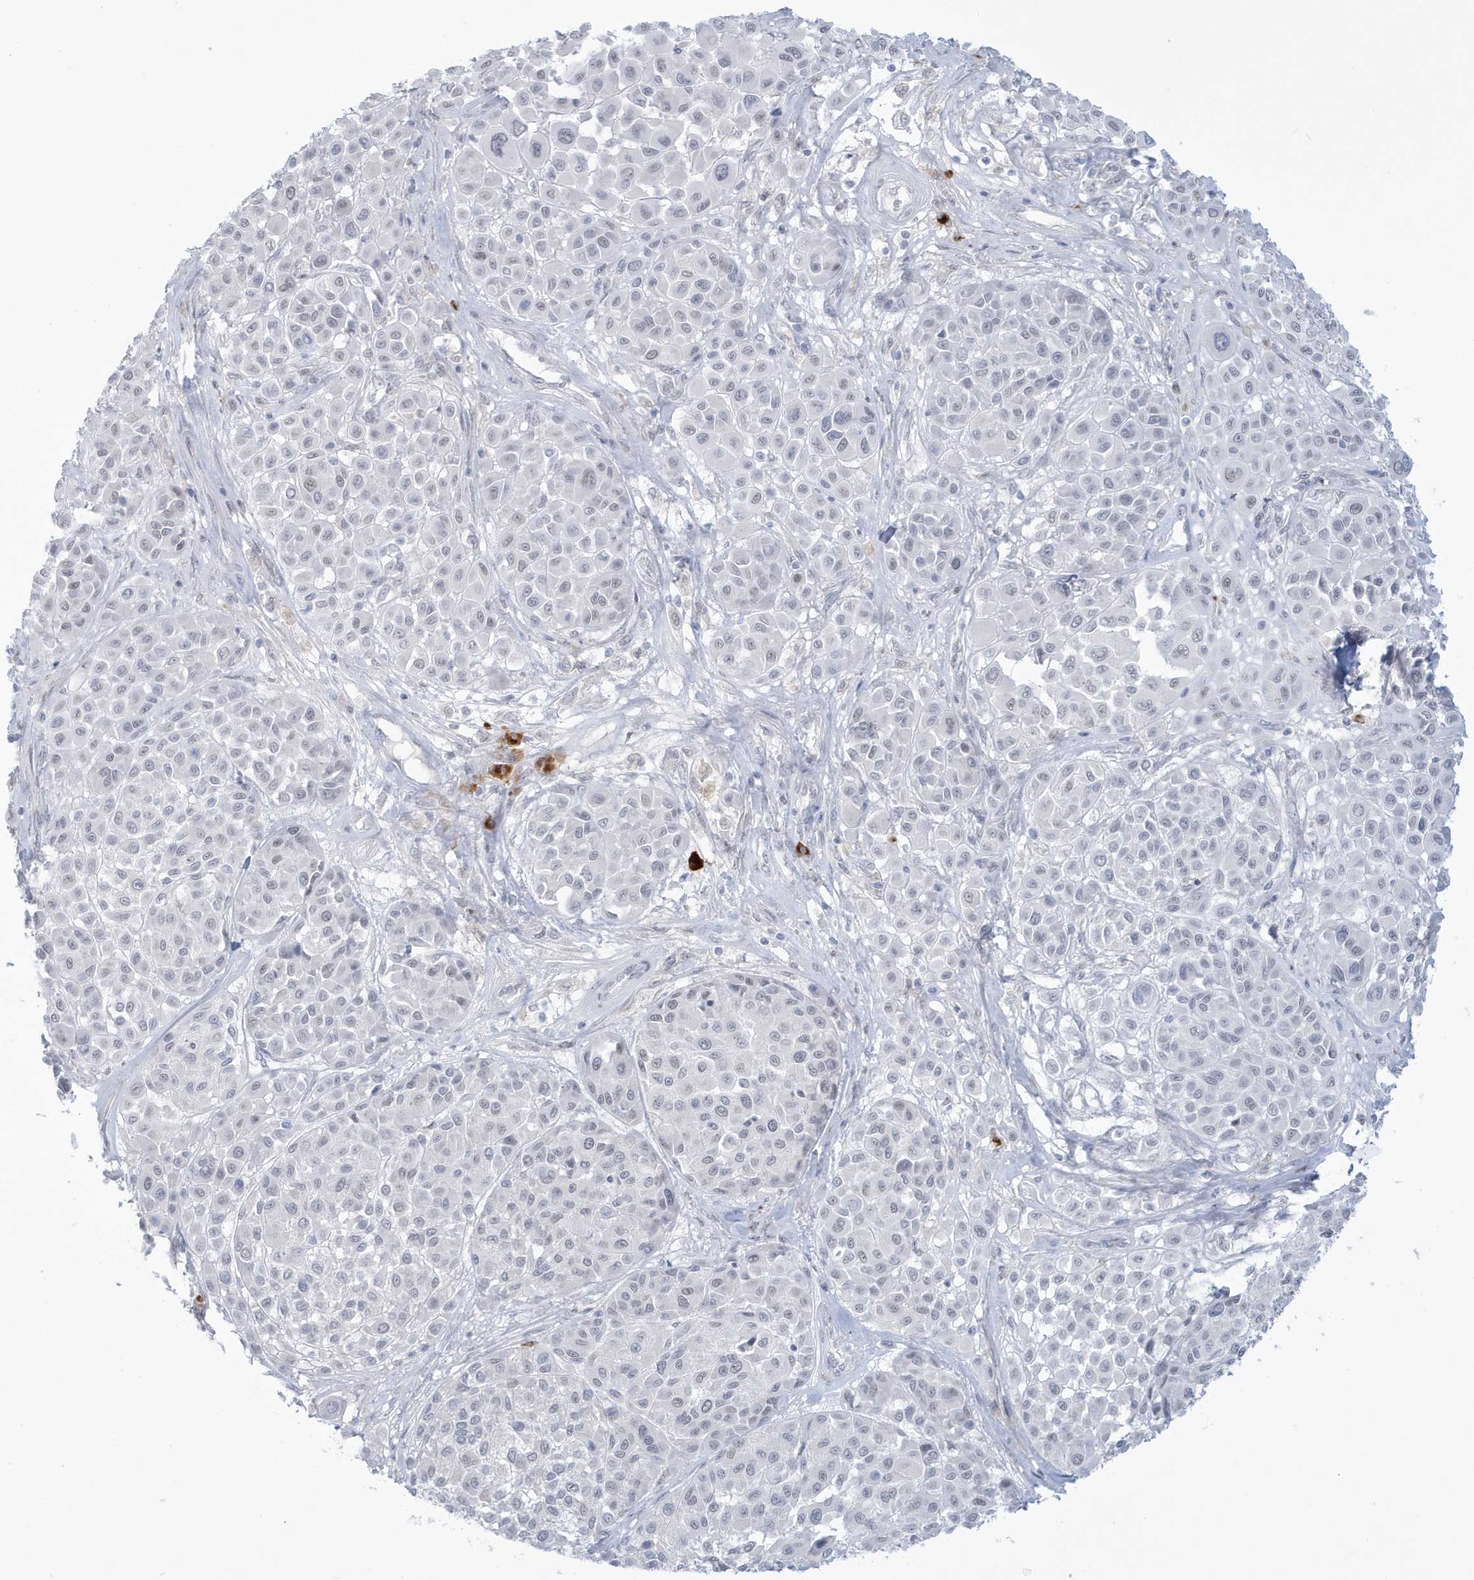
{"staining": {"intensity": "negative", "quantity": "none", "location": "none"}, "tissue": "melanoma", "cell_type": "Tumor cells", "image_type": "cancer", "snomed": [{"axis": "morphology", "description": "Malignant melanoma, Metastatic site"}, {"axis": "topography", "description": "Soft tissue"}], "caption": "Protein analysis of malignant melanoma (metastatic site) shows no significant positivity in tumor cells.", "gene": "HERC6", "patient": {"sex": "male", "age": 41}}